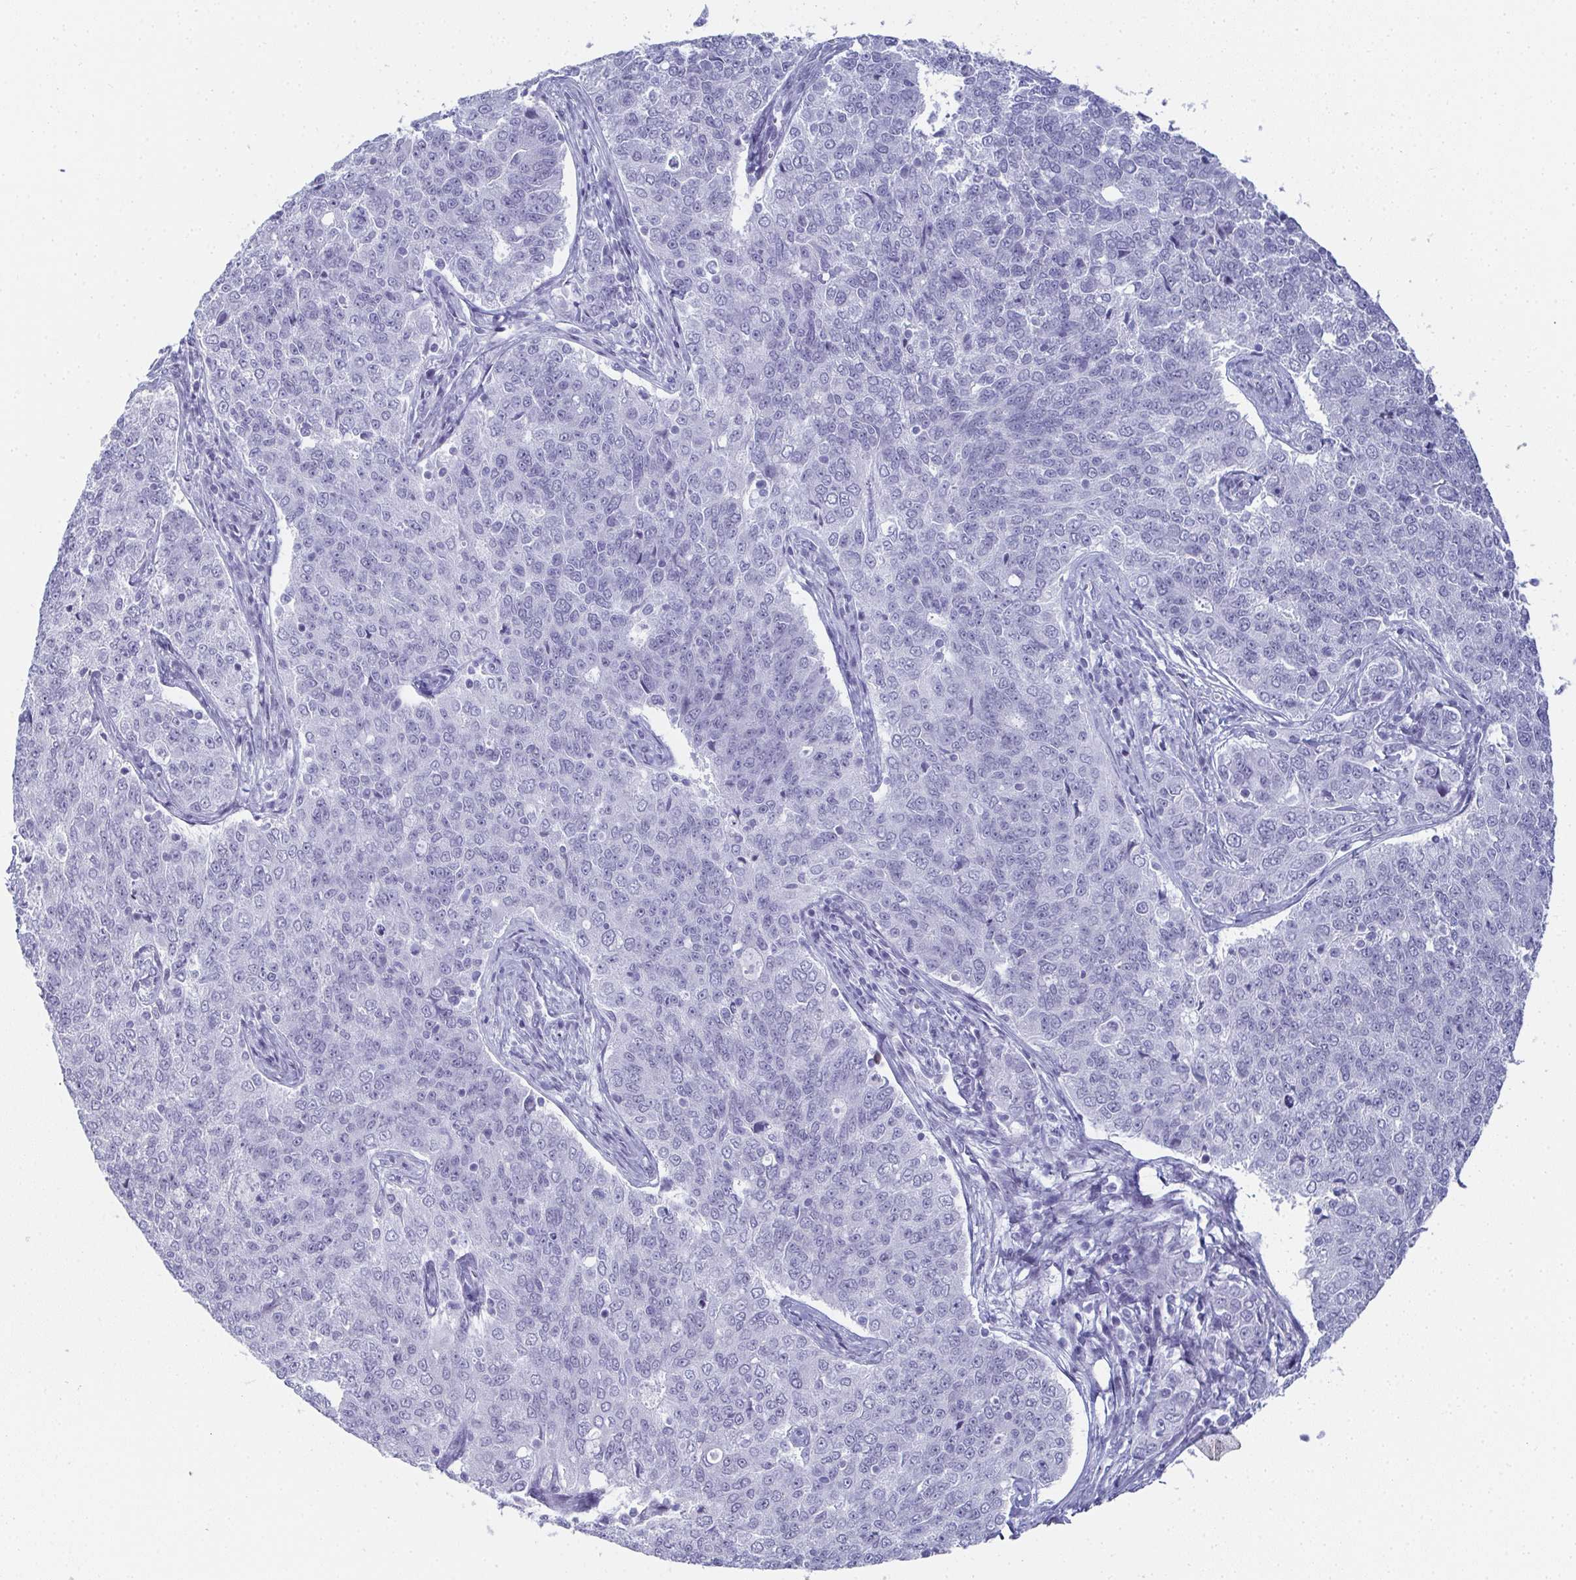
{"staining": {"intensity": "negative", "quantity": "none", "location": "none"}, "tissue": "endometrial cancer", "cell_type": "Tumor cells", "image_type": "cancer", "snomed": [{"axis": "morphology", "description": "Adenocarcinoma, NOS"}, {"axis": "topography", "description": "Endometrium"}], "caption": "There is no significant positivity in tumor cells of endometrial cancer (adenocarcinoma).", "gene": "PYCR3", "patient": {"sex": "female", "age": 43}}